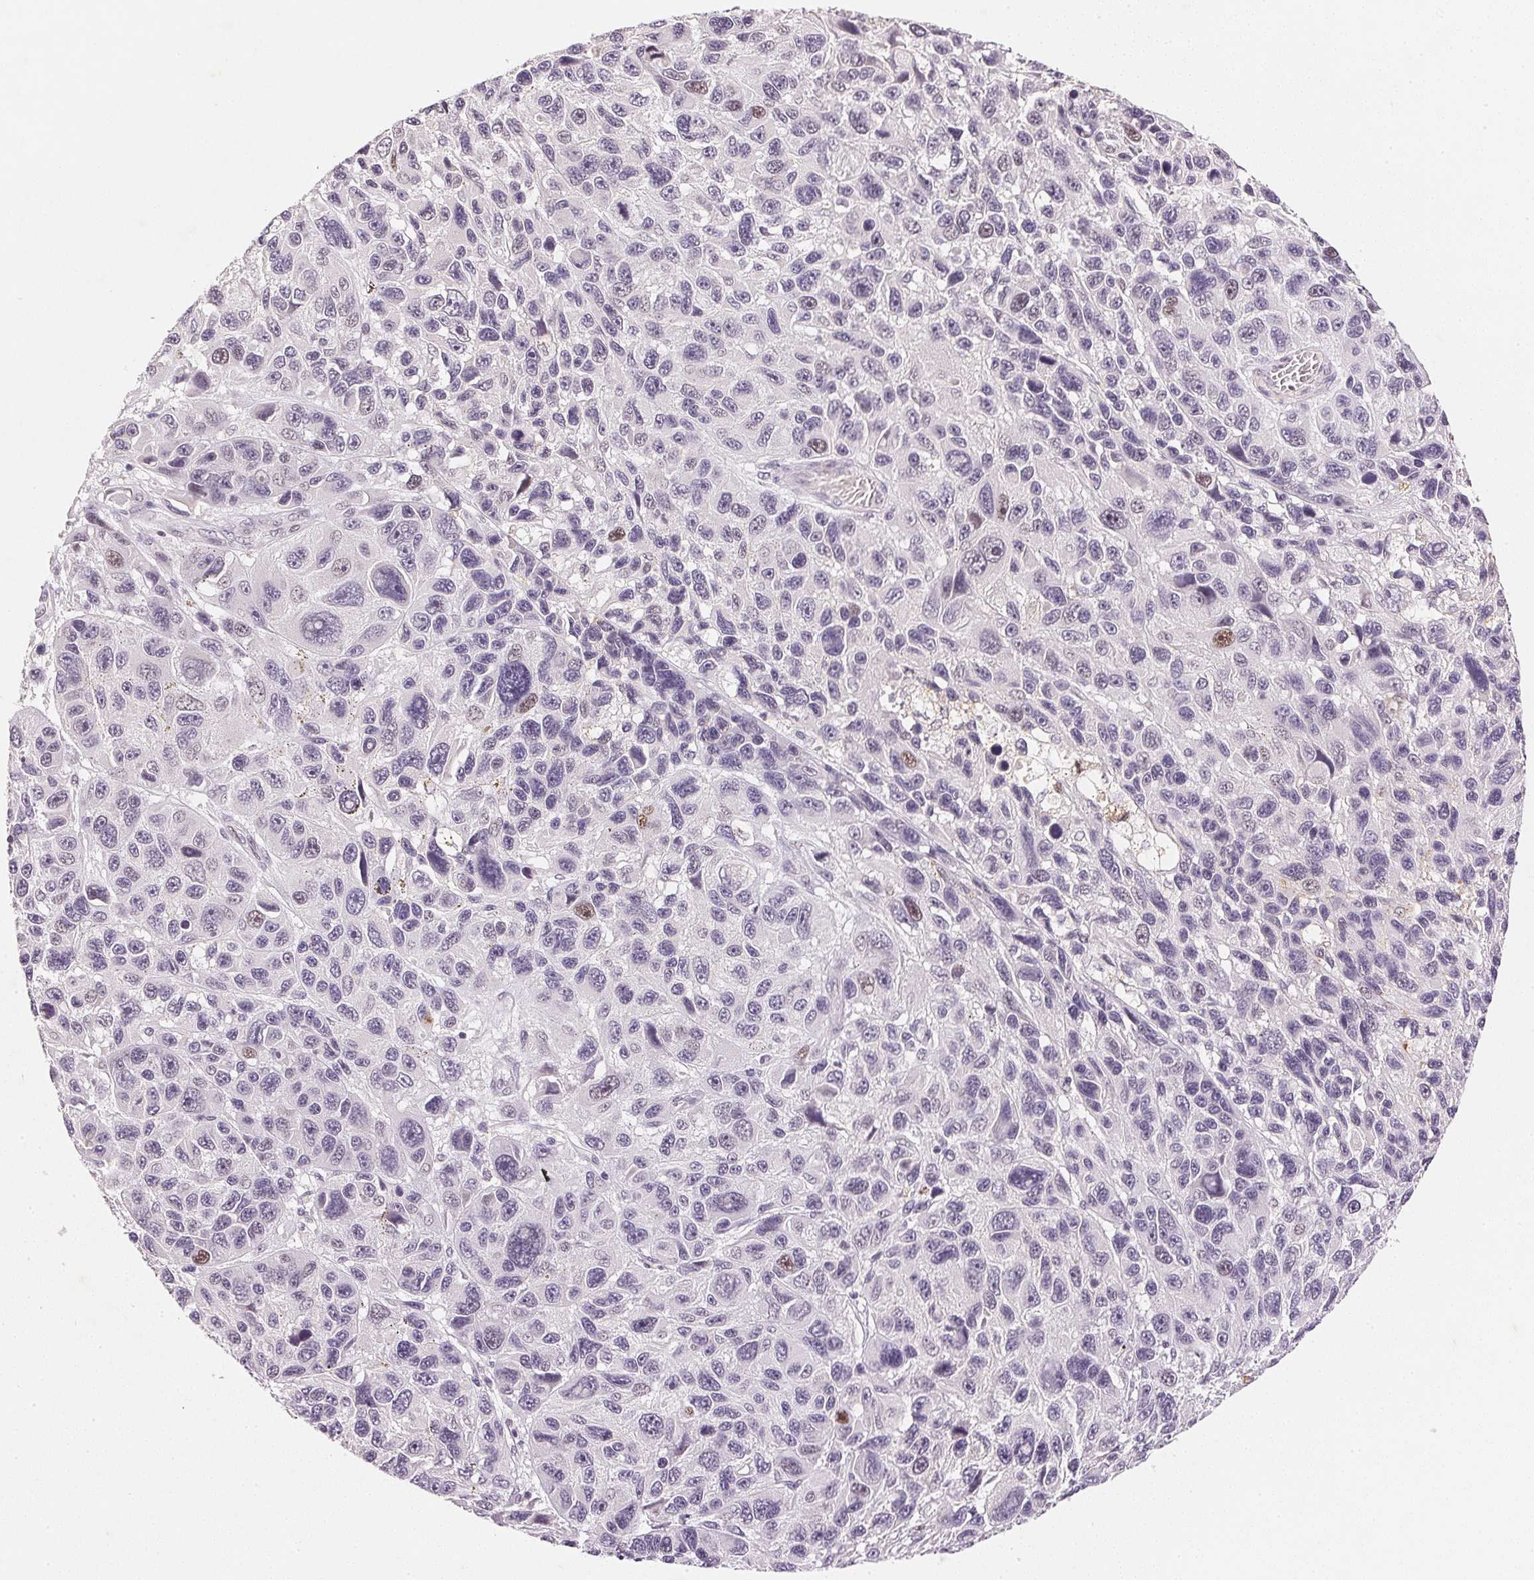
{"staining": {"intensity": "weak", "quantity": "<25%", "location": "nuclear"}, "tissue": "melanoma", "cell_type": "Tumor cells", "image_type": "cancer", "snomed": [{"axis": "morphology", "description": "Malignant melanoma, NOS"}, {"axis": "topography", "description": "Skin"}], "caption": "Tumor cells are negative for protein expression in human melanoma.", "gene": "SMTN", "patient": {"sex": "male", "age": 53}}